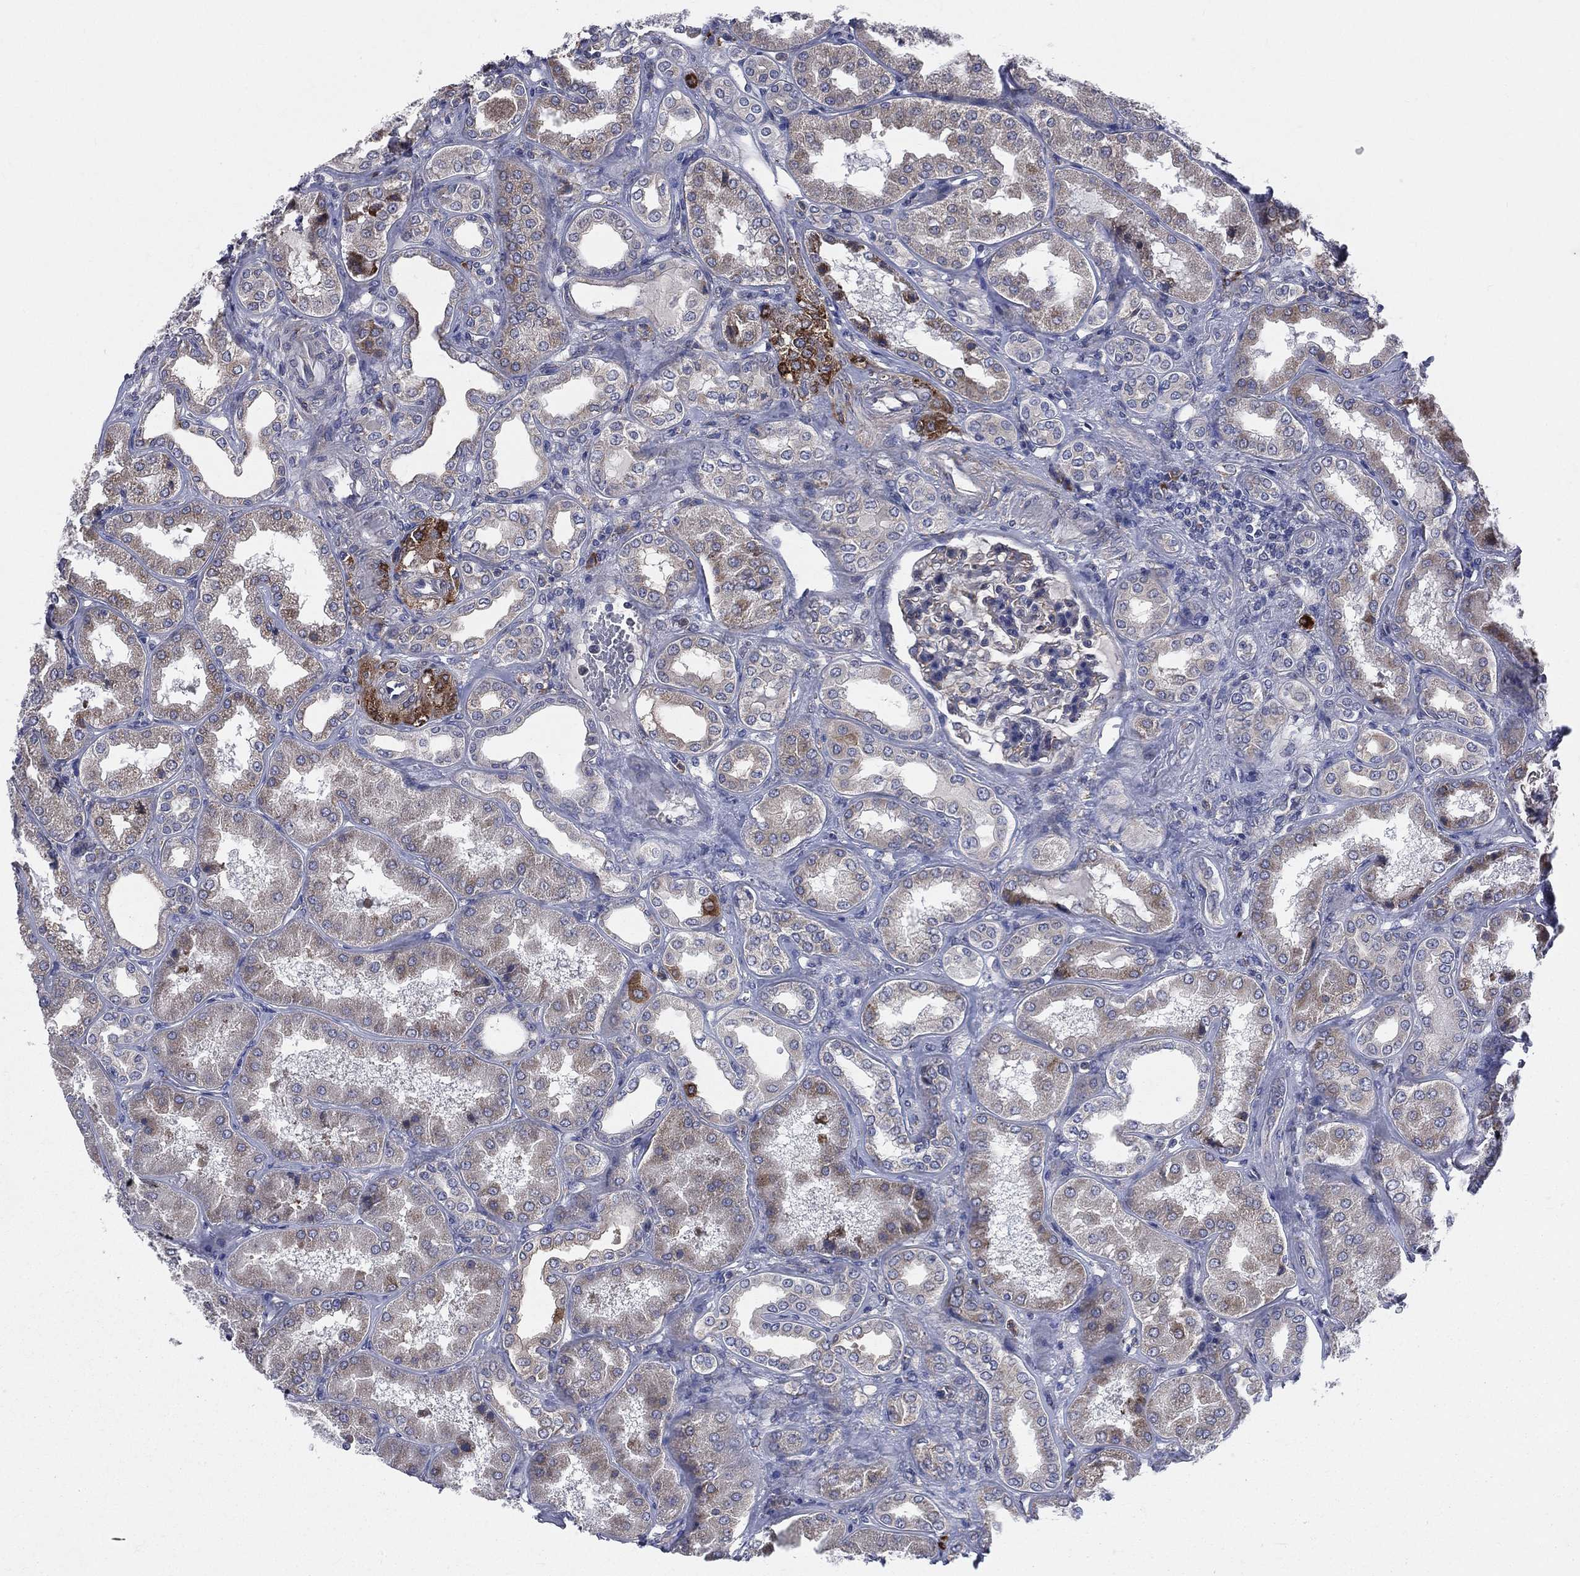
{"staining": {"intensity": "moderate", "quantity": "25%-75%", "location": "cytoplasmic/membranous"}, "tissue": "kidney", "cell_type": "Cells in glomeruli", "image_type": "normal", "snomed": [{"axis": "morphology", "description": "Normal tissue, NOS"}, {"axis": "topography", "description": "Kidney"}], "caption": "Unremarkable kidney displays moderate cytoplasmic/membranous expression in about 25%-75% of cells in glomeruli, visualized by immunohistochemistry. The staining is performed using DAB (3,3'-diaminobenzidine) brown chromogen to label protein expression. The nuclei are counter-stained blue using hematoxylin.", "gene": "CCDC159", "patient": {"sex": "female", "age": 56}}